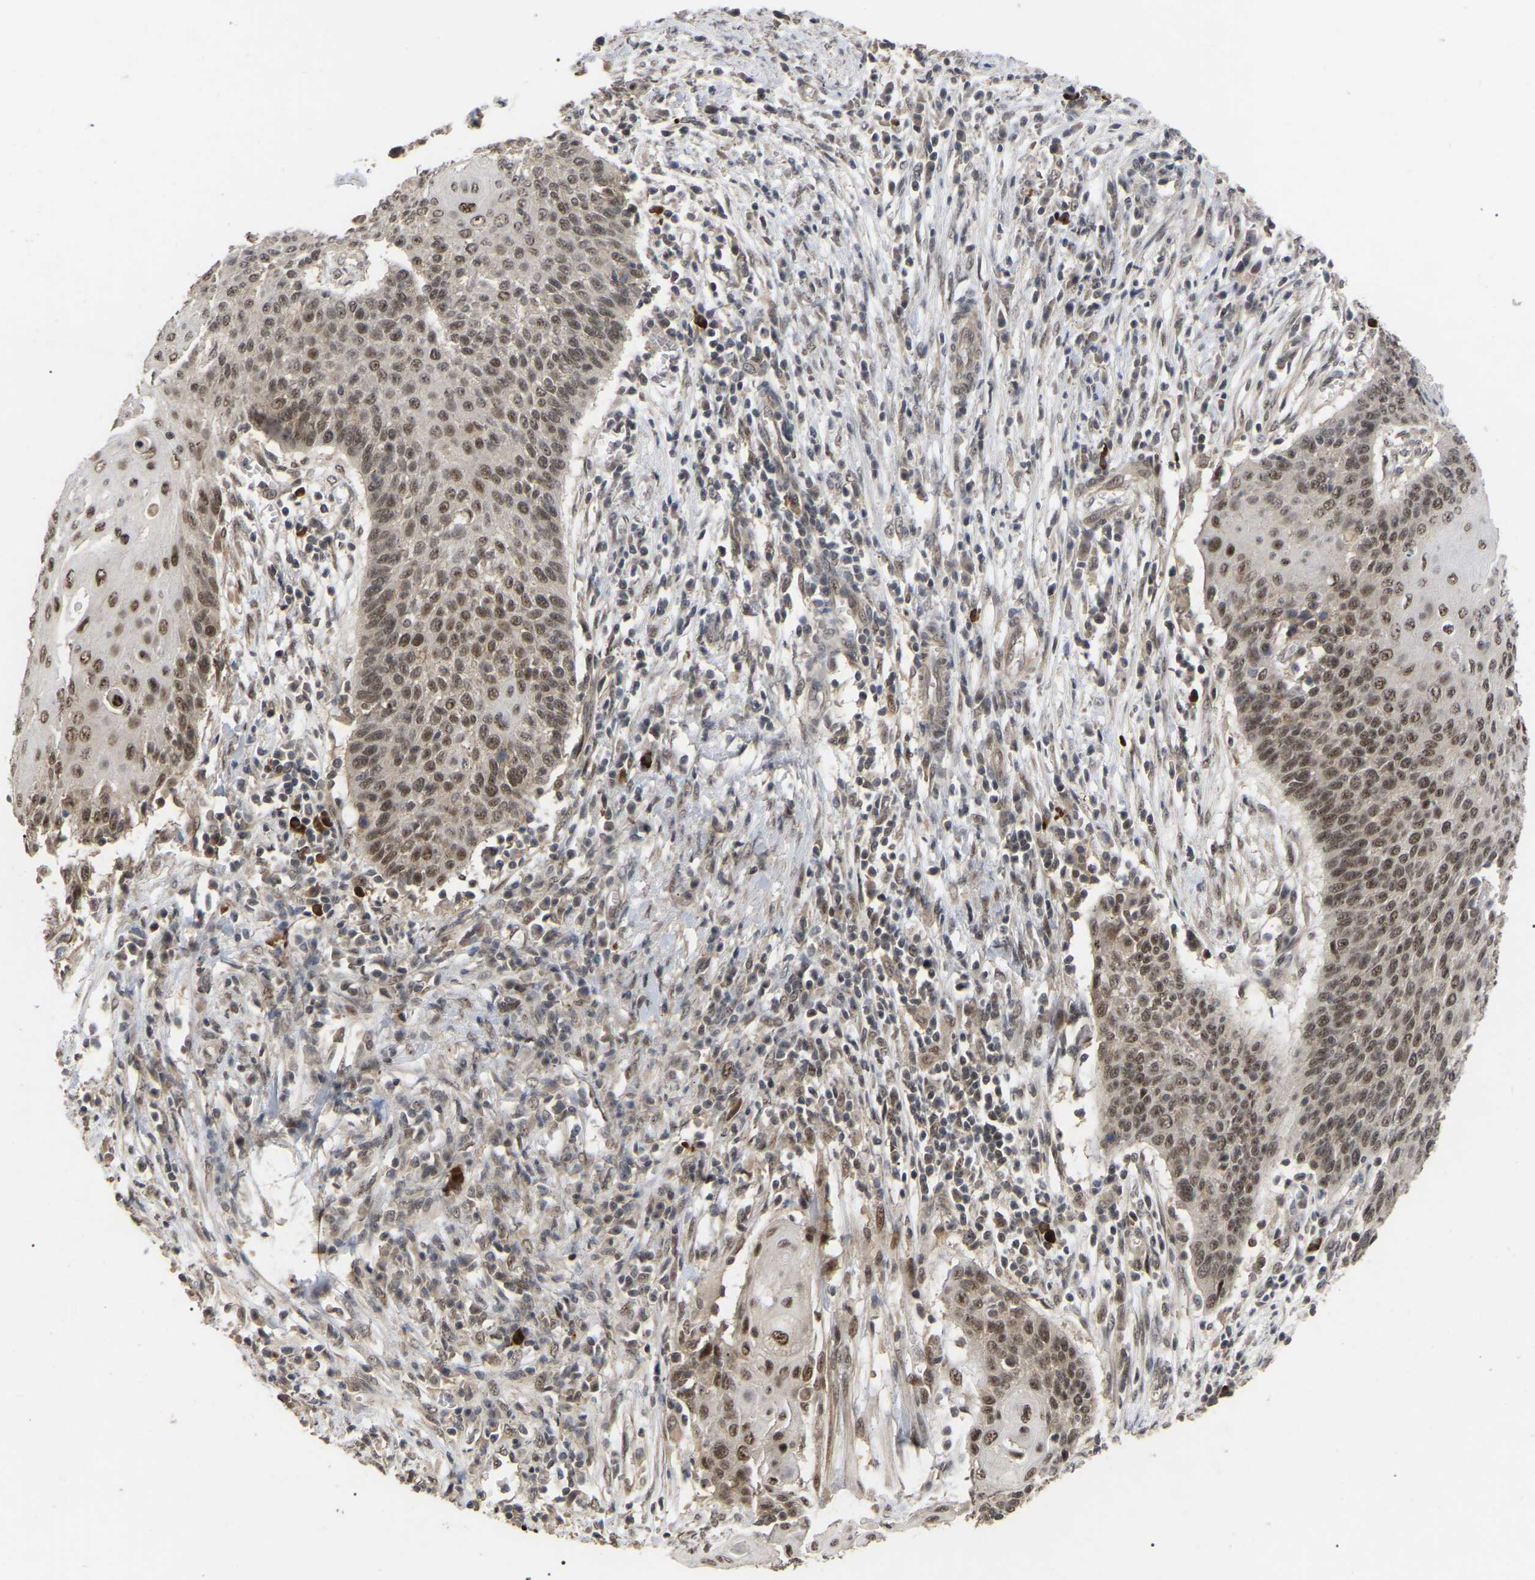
{"staining": {"intensity": "moderate", "quantity": ">75%", "location": "nuclear"}, "tissue": "cervical cancer", "cell_type": "Tumor cells", "image_type": "cancer", "snomed": [{"axis": "morphology", "description": "Squamous cell carcinoma, NOS"}, {"axis": "topography", "description": "Cervix"}], "caption": "The histopathology image reveals staining of cervical cancer (squamous cell carcinoma), revealing moderate nuclear protein expression (brown color) within tumor cells.", "gene": "JAZF1", "patient": {"sex": "female", "age": 39}}